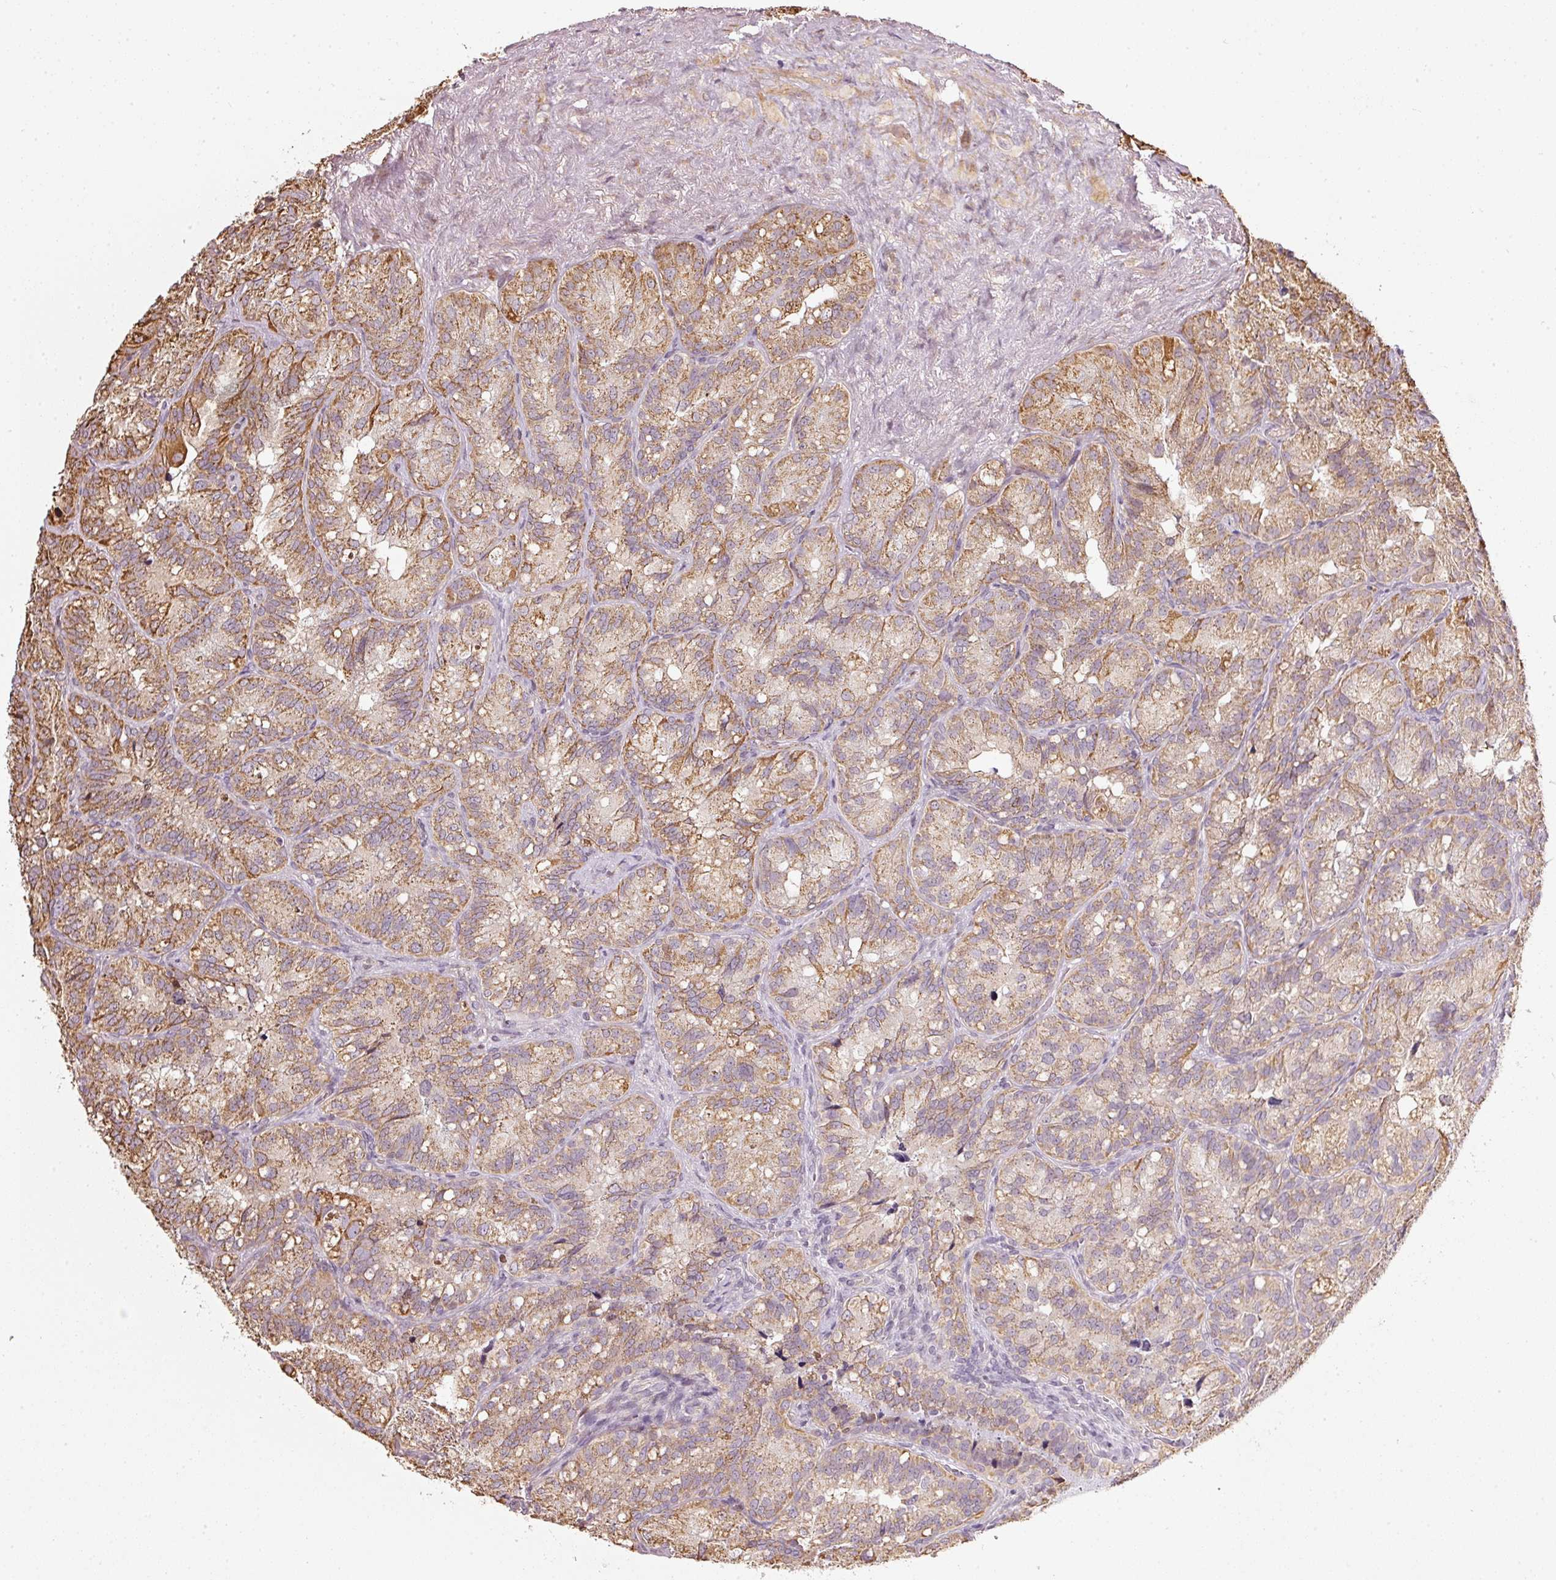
{"staining": {"intensity": "moderate", "quantity": ">75%", "location": "cytoplasmic/membranous"}, "tissue": "seminal vesicle", "cell_type": "Glandular cells", "image_type": "normal", "snomed": [{"axis": "morphology", "description": "Normal tissue, NOS"}, {"axis": "topography", "description": "Seminal veicle"}], "caption": "Seminal vesicle stained with immunohistochemistry (IHC) exhibits moderate cytoplasmic/membranous positivity in approximately >75% of glandular cells. The staining is performed using DAB brown chromogen to label protein expression. The nuclei are counter-stained blue using hematoxylin.", "gene": "RAB35", "patient": {"sex": "male", "age": 69}}